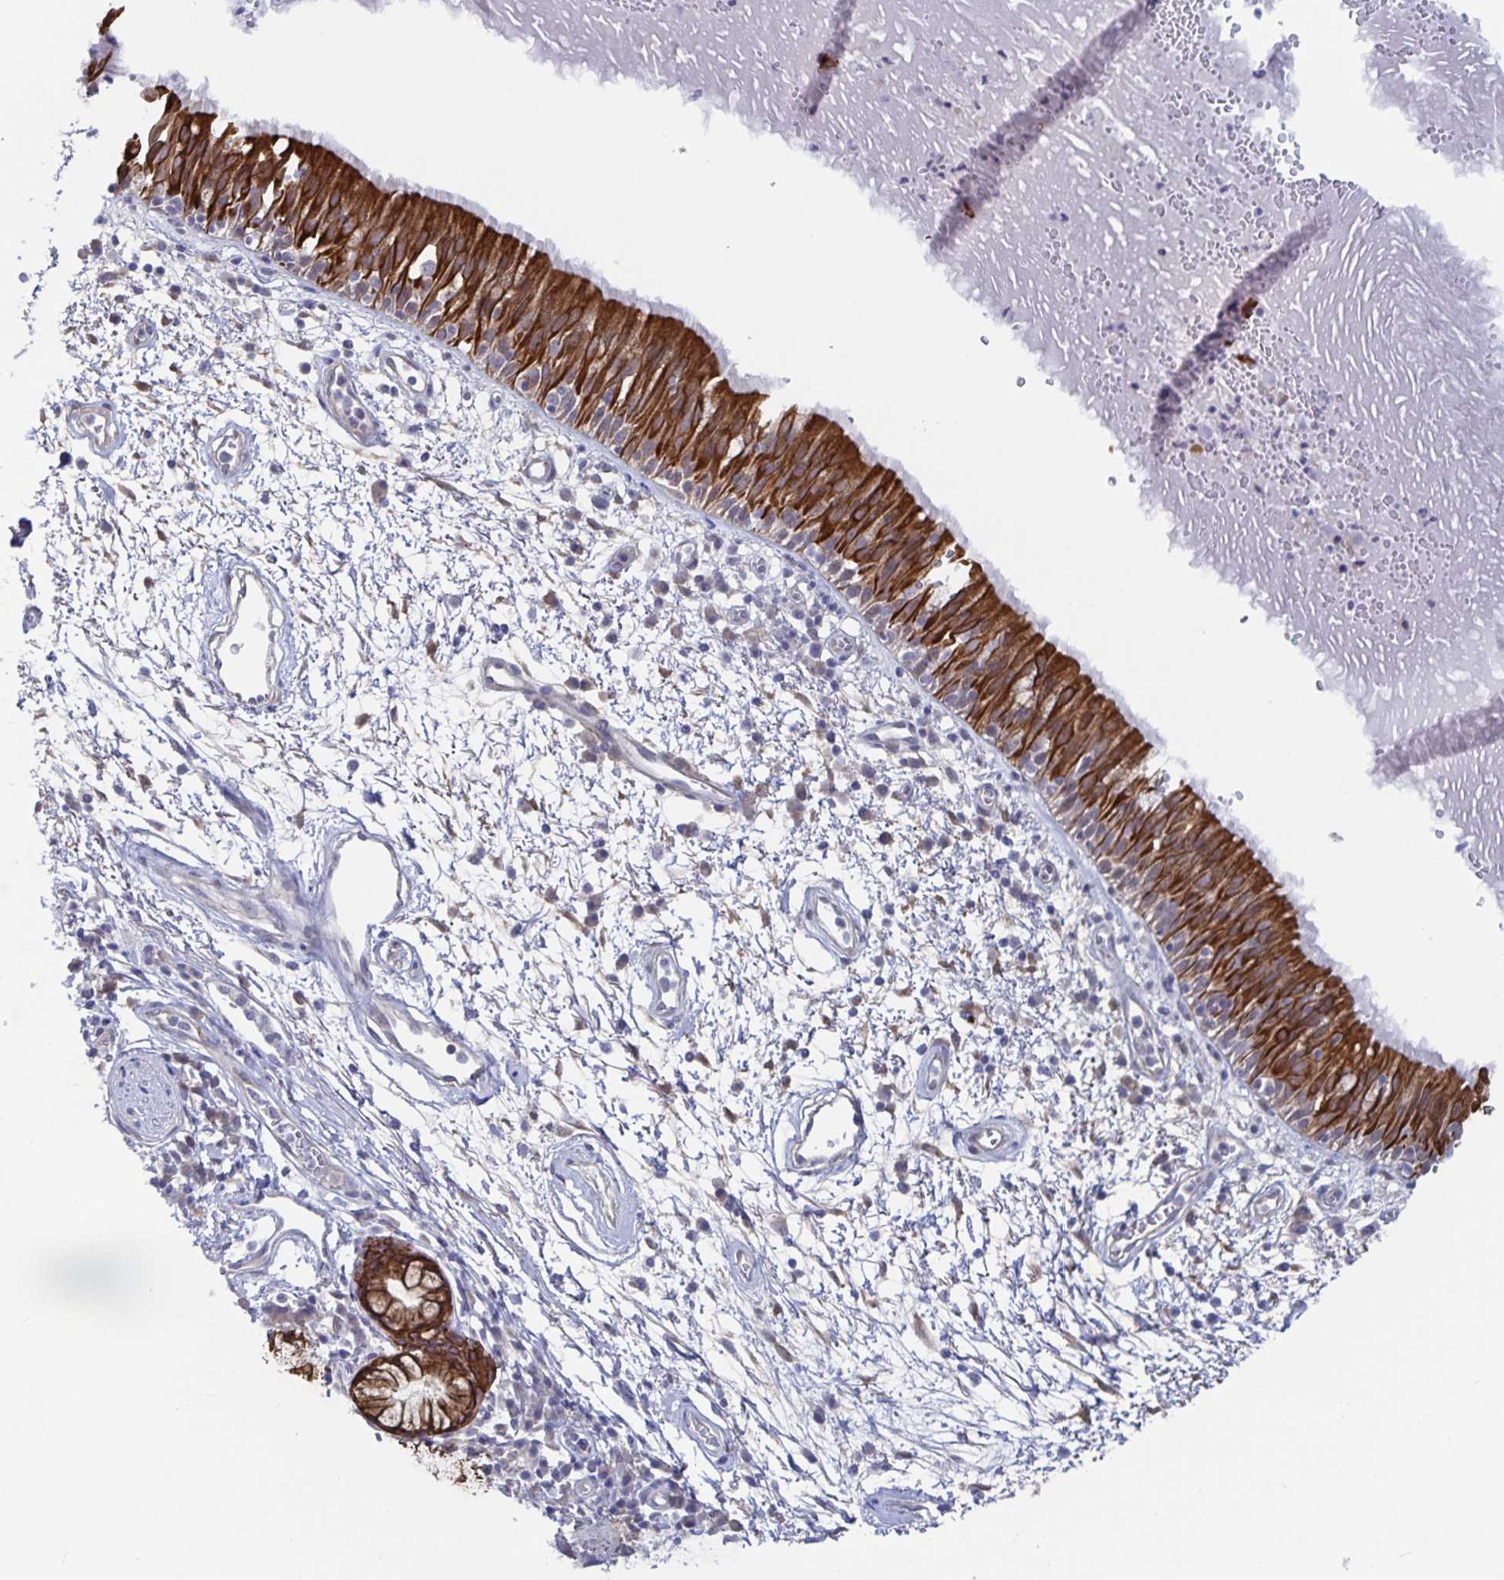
{"staining": {"intensity": "strong", "quantity": "25%-75%", "location": "cytoplasmic/membranous"}, "tissue": "bronchus", "cell_type": "Respiratory epithelial cells", "image_type": "normal", "snomed": [{"axis": "morphology", "description": "Normal tissue, NOS"}, {"axis": "morphology", "description": "Squamous cell carcinoma, NOS"}, {"axis": "topography", "description": "Cartilage tissue"}, {"axis": "topography", "description": "Bronchus"}, {"axis": "topography", "description": "Lung"}], "caption": "Bronchus stained for a protein (brown) demonstrates strong cytoplasmic/membranous positive positivity in approximately 25%-75% of respiratory epithelial cells.", "gene": "ZIK1", "patient": {"sex": "male", "age": 66}}